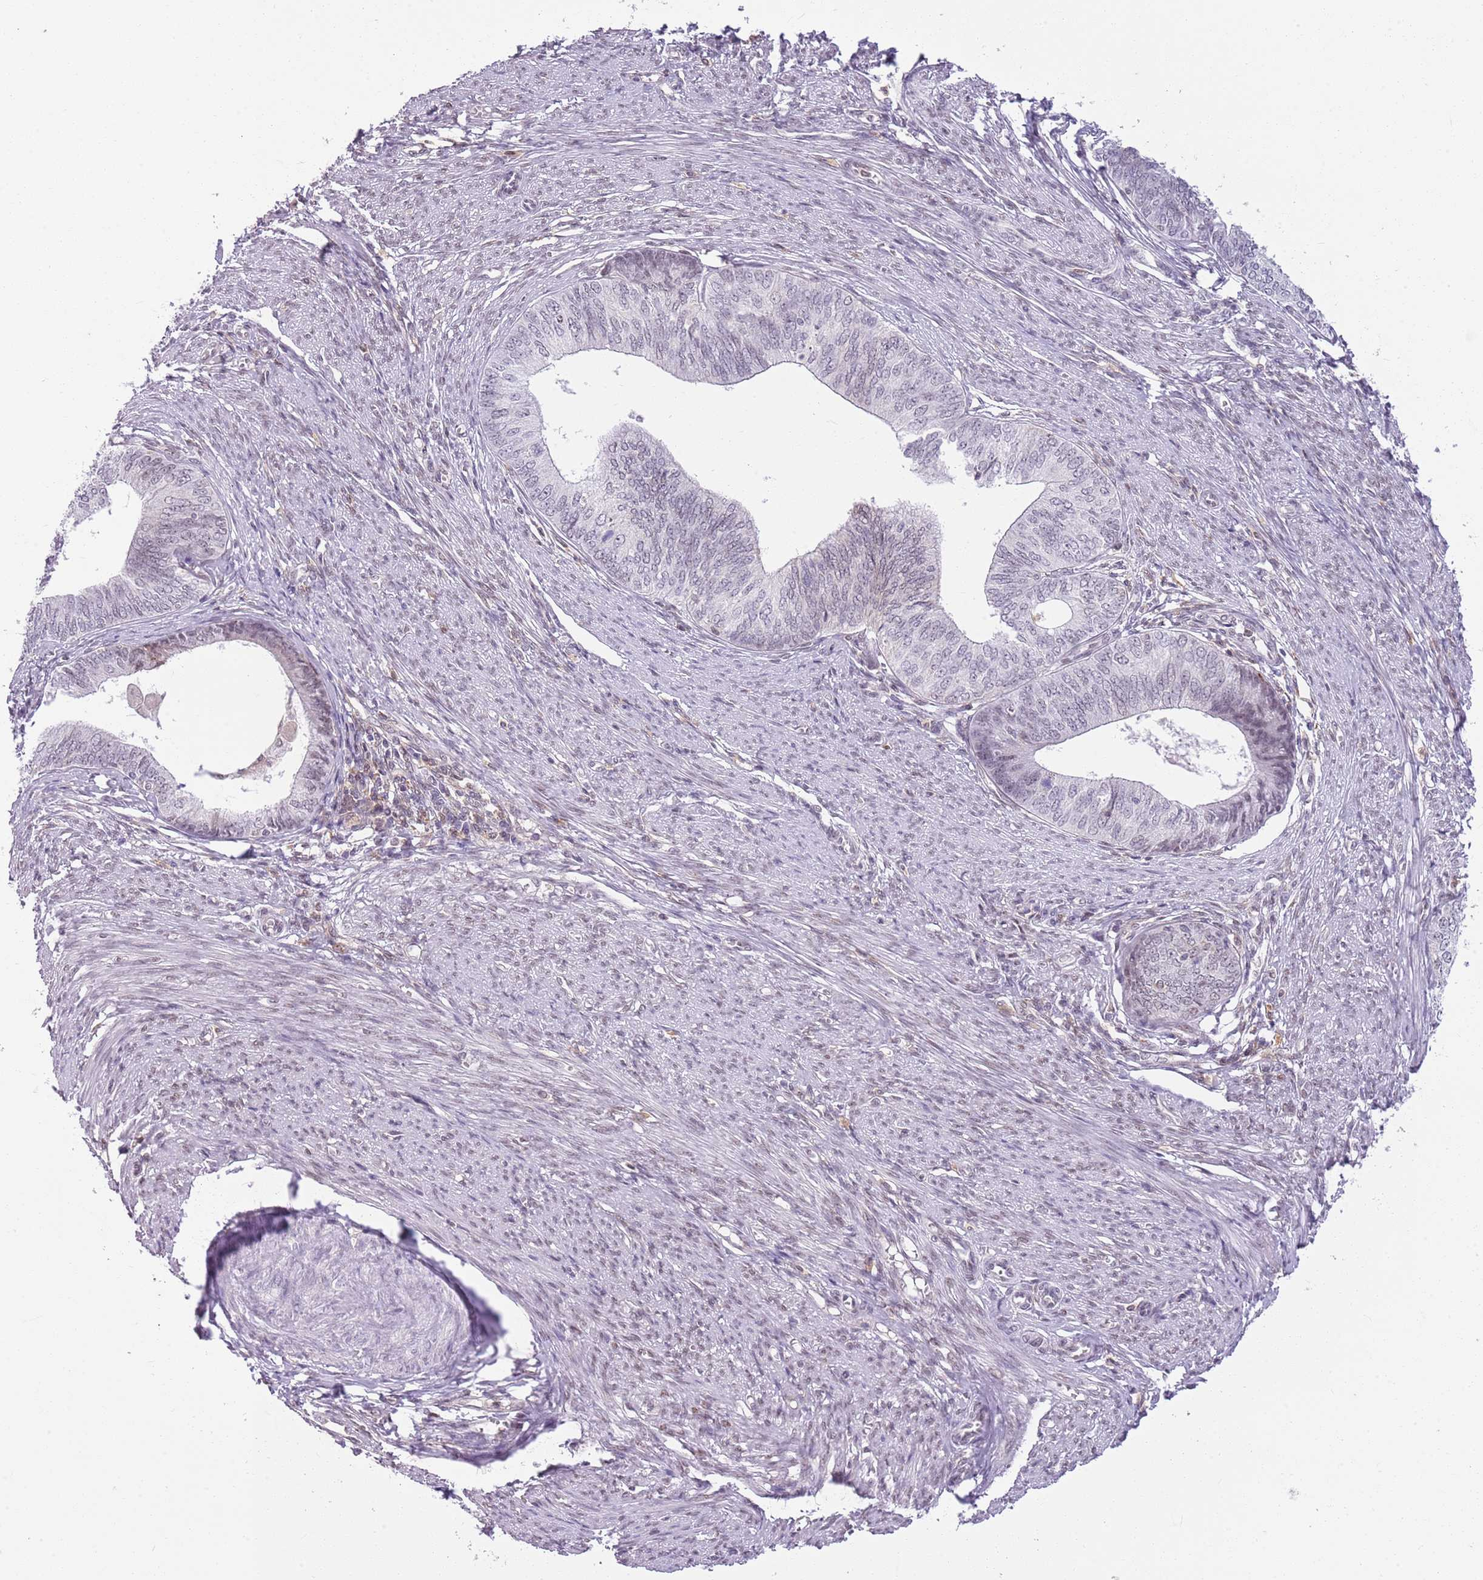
{"staining": {"intensity": "negative", "quantity": "none", "location": "none"}, "tissue": "endometrial cancer", "cell_type": "Tumor cells", "image_type": "cancer", "snomed": [{"axis": "morphology", "description": "Adenocarcinoma, NOS"}, {"axis": "topography", "description": "Endometrium"}], "caption": "Endometrial adenocarcinoma was stained to show a protein in brown. There is no significant positivity in tumor cells.", "gene": "DHX32", "patient": {"sex": "female", "age": 68}}